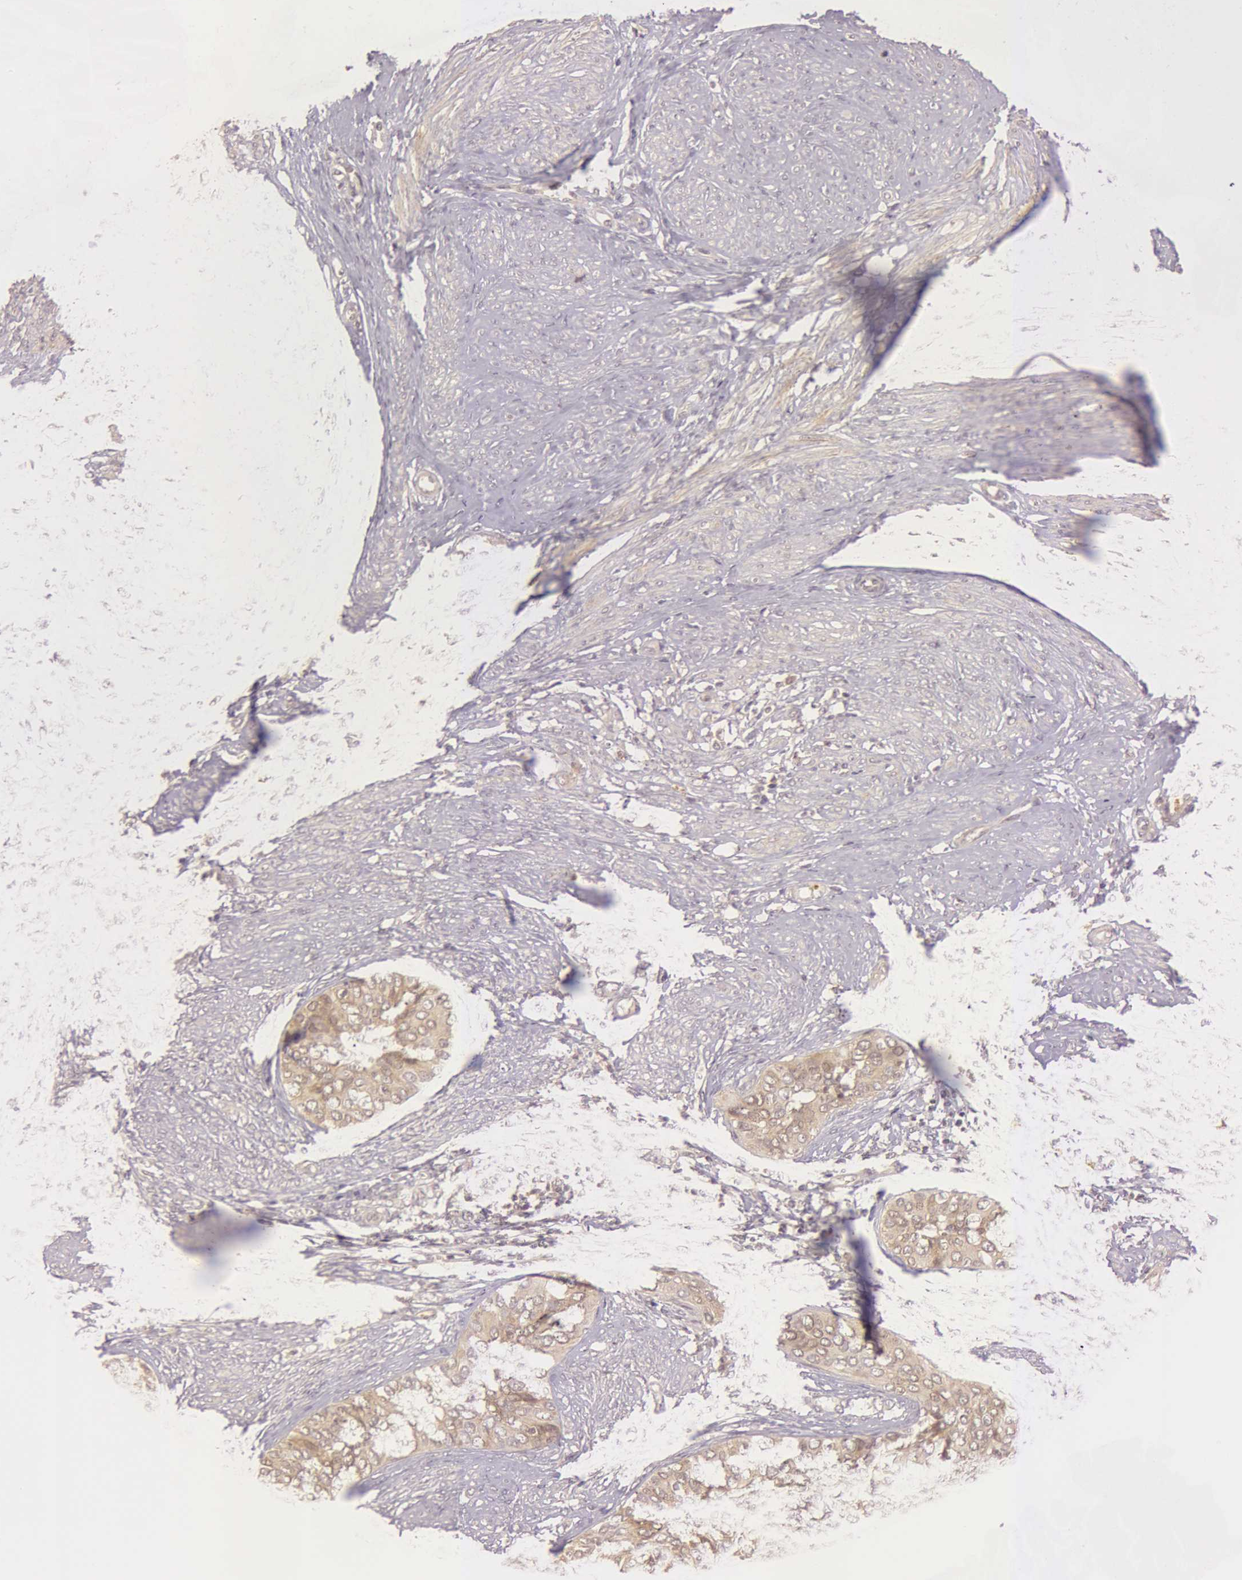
{"staining": {"intensity": "weak", "quantity": ">75%", "location": "cytoplasmic/membranous"}, "tissue": "cervical cancer", "cell_type": "Tumor cells", "image_type": "cancer", "snomed": [{"axis": "morphology", "description": "Squamous cell carcinoma, NOS"}, {"axis": "topography", "description": "Cervix"}], "caption": "Brown immunohistochemical staining in human cervical cancer (squamous cell carcinoma) demonstrates weak cytoplasmic/membranous expression in approximately >75% of tumor cells.", "gene": "ATG2B", "patient": {"sex": "female", "age": 31}}